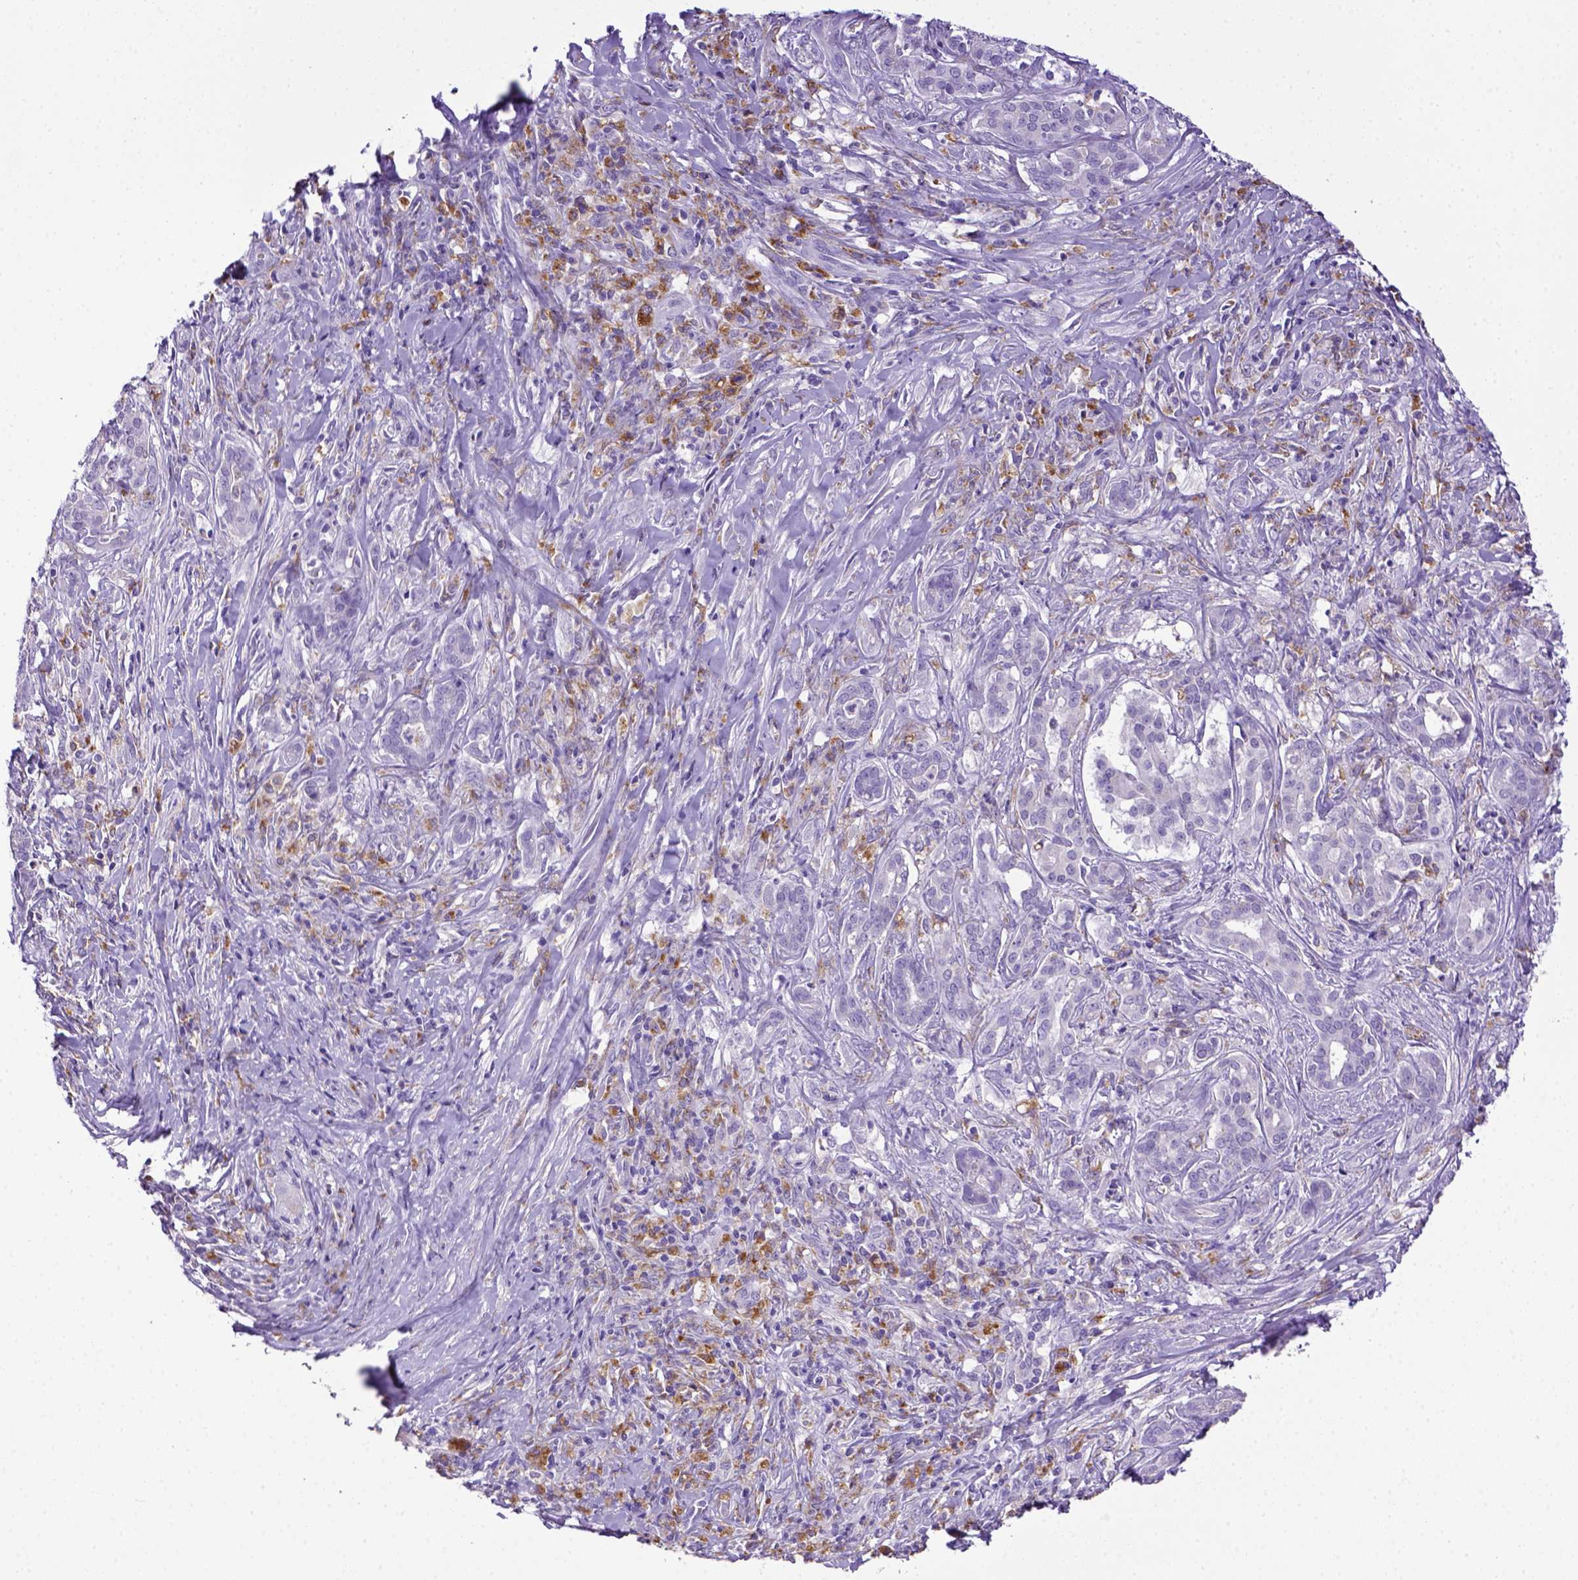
{"staining": {"intensity": "negative", "quantity": "none", "location": "none"}, "tissue": "pancreatic cancer", "cell_type": "Tumor cells", "image_type": "cancer", "snomed": [{"axis": "morphology", "description": "Normal tissue, NOS"}, {"axis": "morphology", "description": "Inflammation, NOS"}, {"axis": "morphology", "description": "Adenocarcinoma, NOS"}, {"axis": "topography", "description": "Pancreas"}], "caption": "This is an immunohistochemistry micrograph of pancreatic cancer (adenocarcinoma). There is no positivity in tumor cells.", "gene": "CD68", "patient": {"sex": "male", "age": 57}}